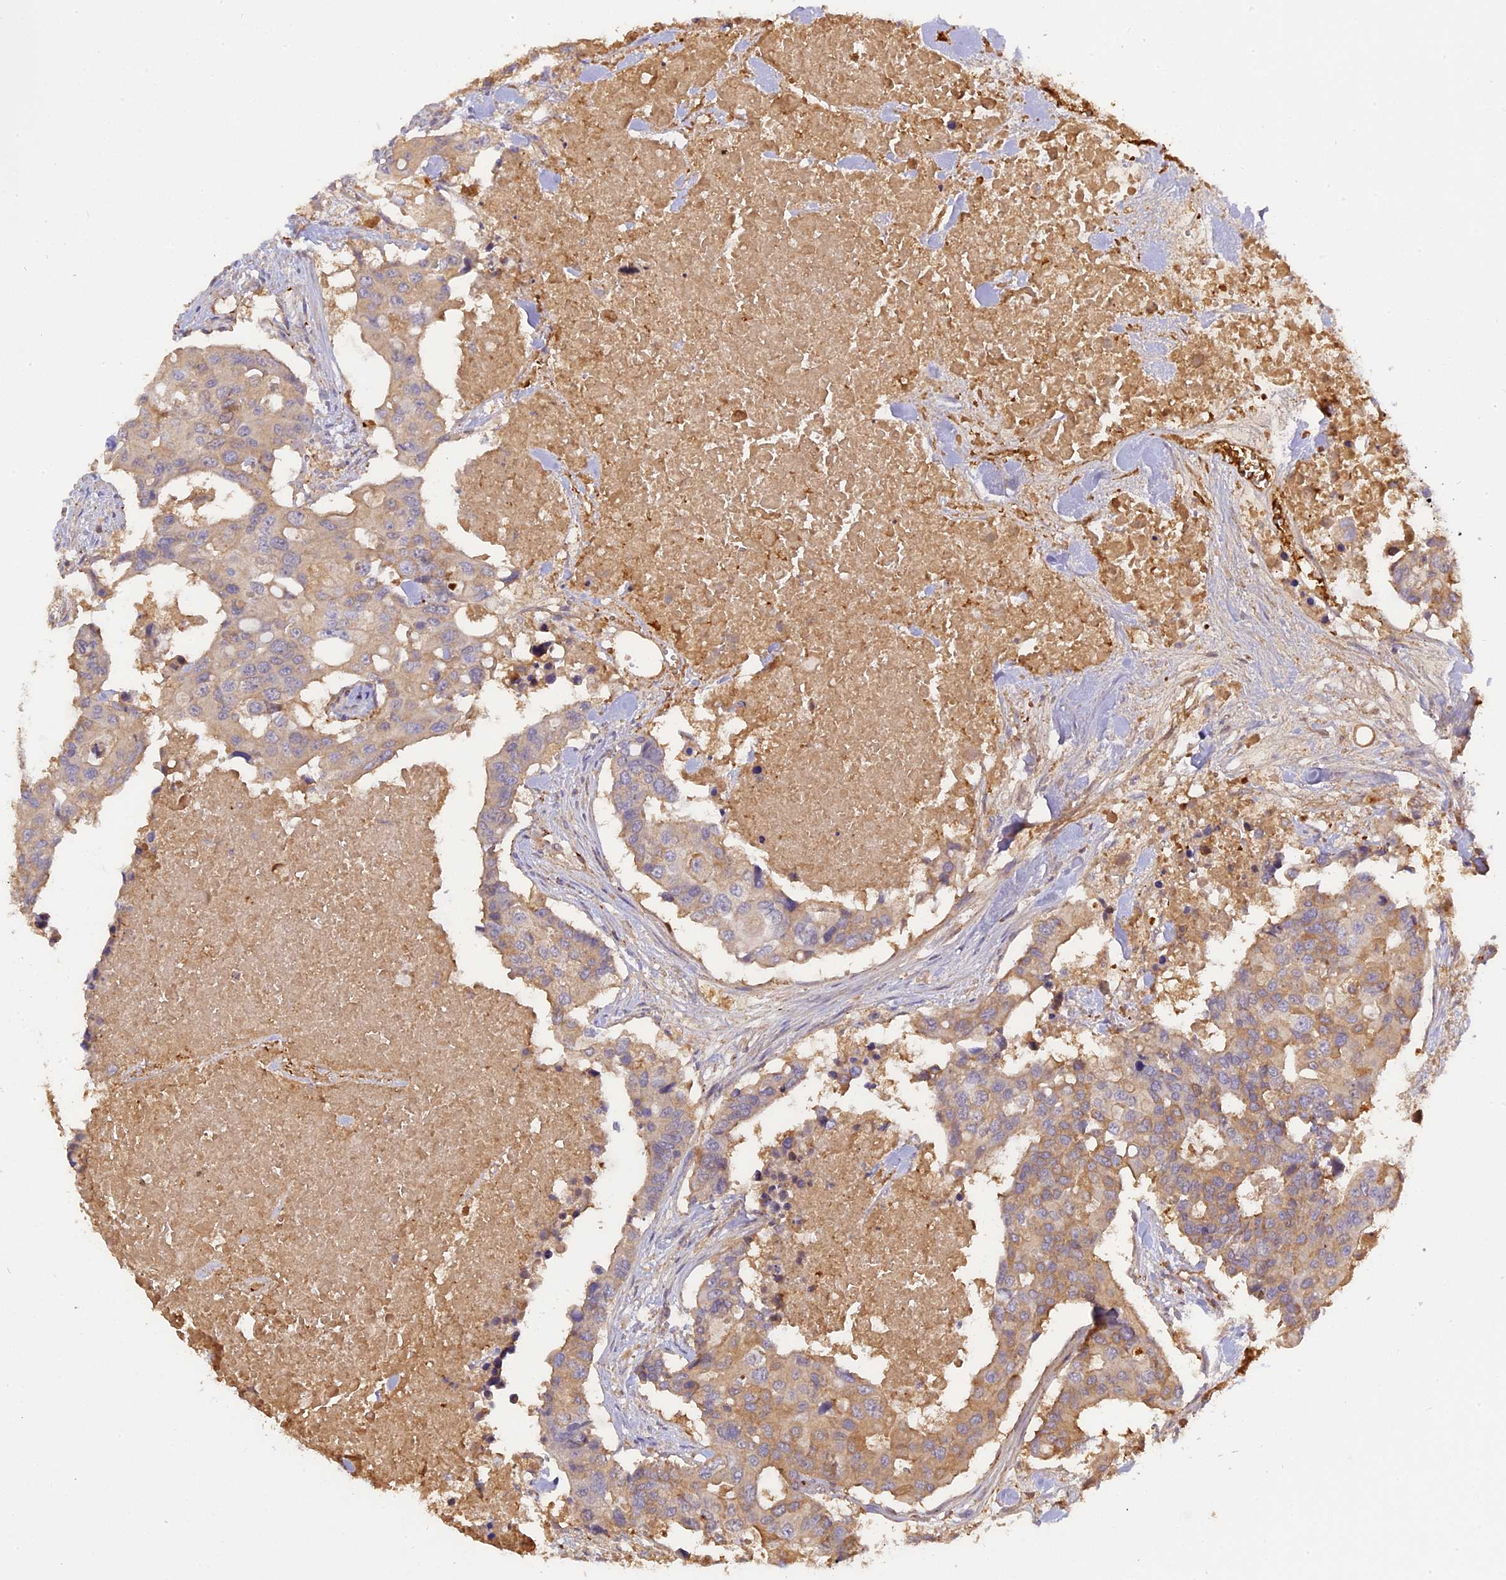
{"staining": {"intensity": "weak", "quantity": ">75%", "location": "cytoplasmic/membranous"}, "tissue": "colorectal cancer", "cell_type": "Tumor cells", "image_type": "cancer", "snomed": [{"axis": "morphology", "description": "Adenocarcinoma, NOS"}, {"axis": "topography", "description": "Colon"}], "caption": "A micrograph of human colorectal cancer stained for a protein shows weak cytoplasmic/membranous brown staining in tumor cells. Using DAB (brown) and hematoxylin (blue) stains, captured at high magnification using brightfield microscopy.", "gene": "CFAP119", "patient": {"sex": "male", "age": 77}}